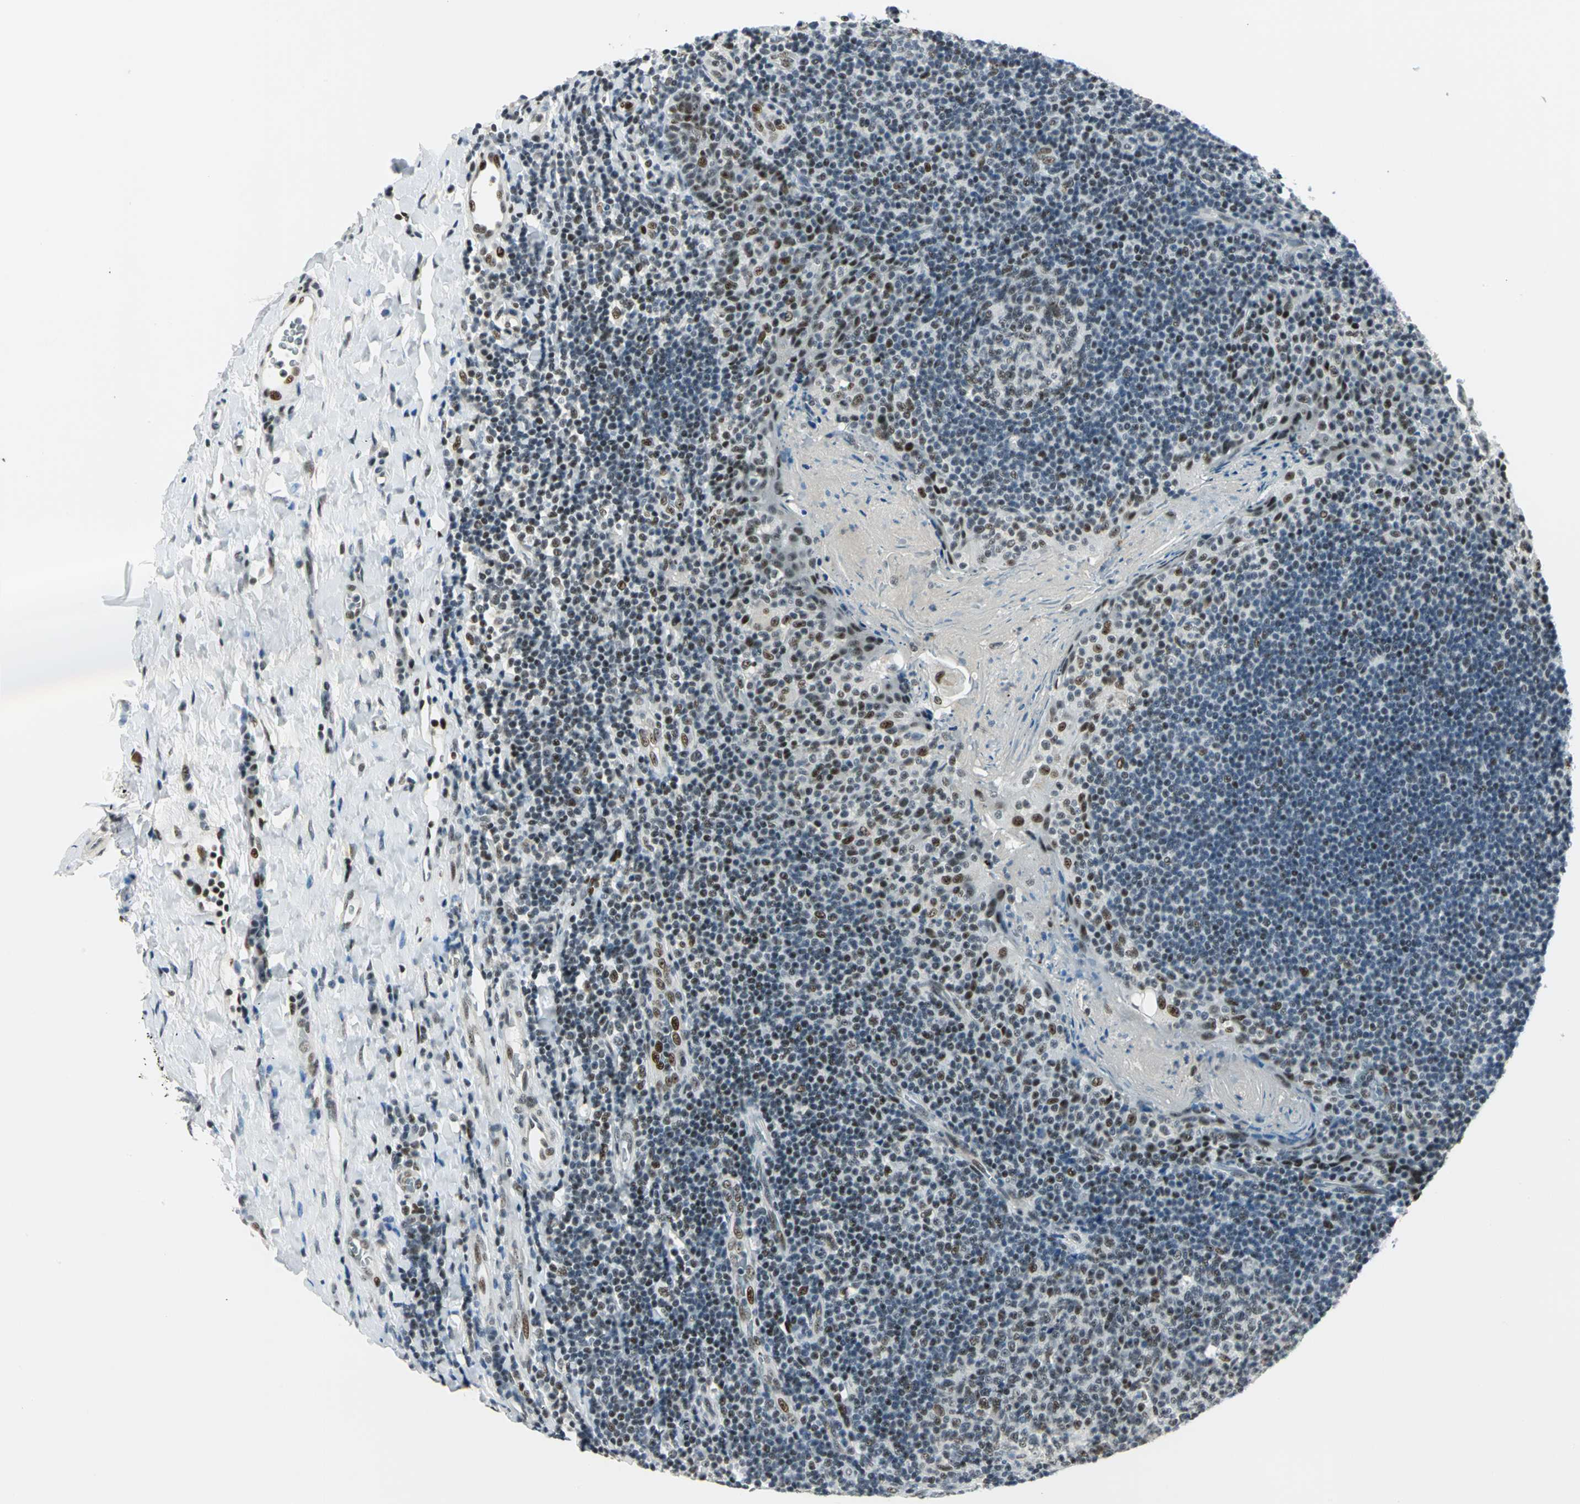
{"staining": {"intensity": "moderate", "quantity": ">75%", "location": "nuclear"}, "tissue": "tonsil", "cell_type": "Germinal center cells", "image_type": "normal", "snomed": [{"axis": "morphology", "description": "Normal tissue, NOS"}, {"axis": "topography", "description": "Tonsil"}], "caption": "Immunohistochemical staining of normal human tonsil demonstrates medium levels of moderate nuclear expression in approximately >75% of germinal center cells.", "gene": "KAT6B", "patient": {"sex": "male", "age": 17}}